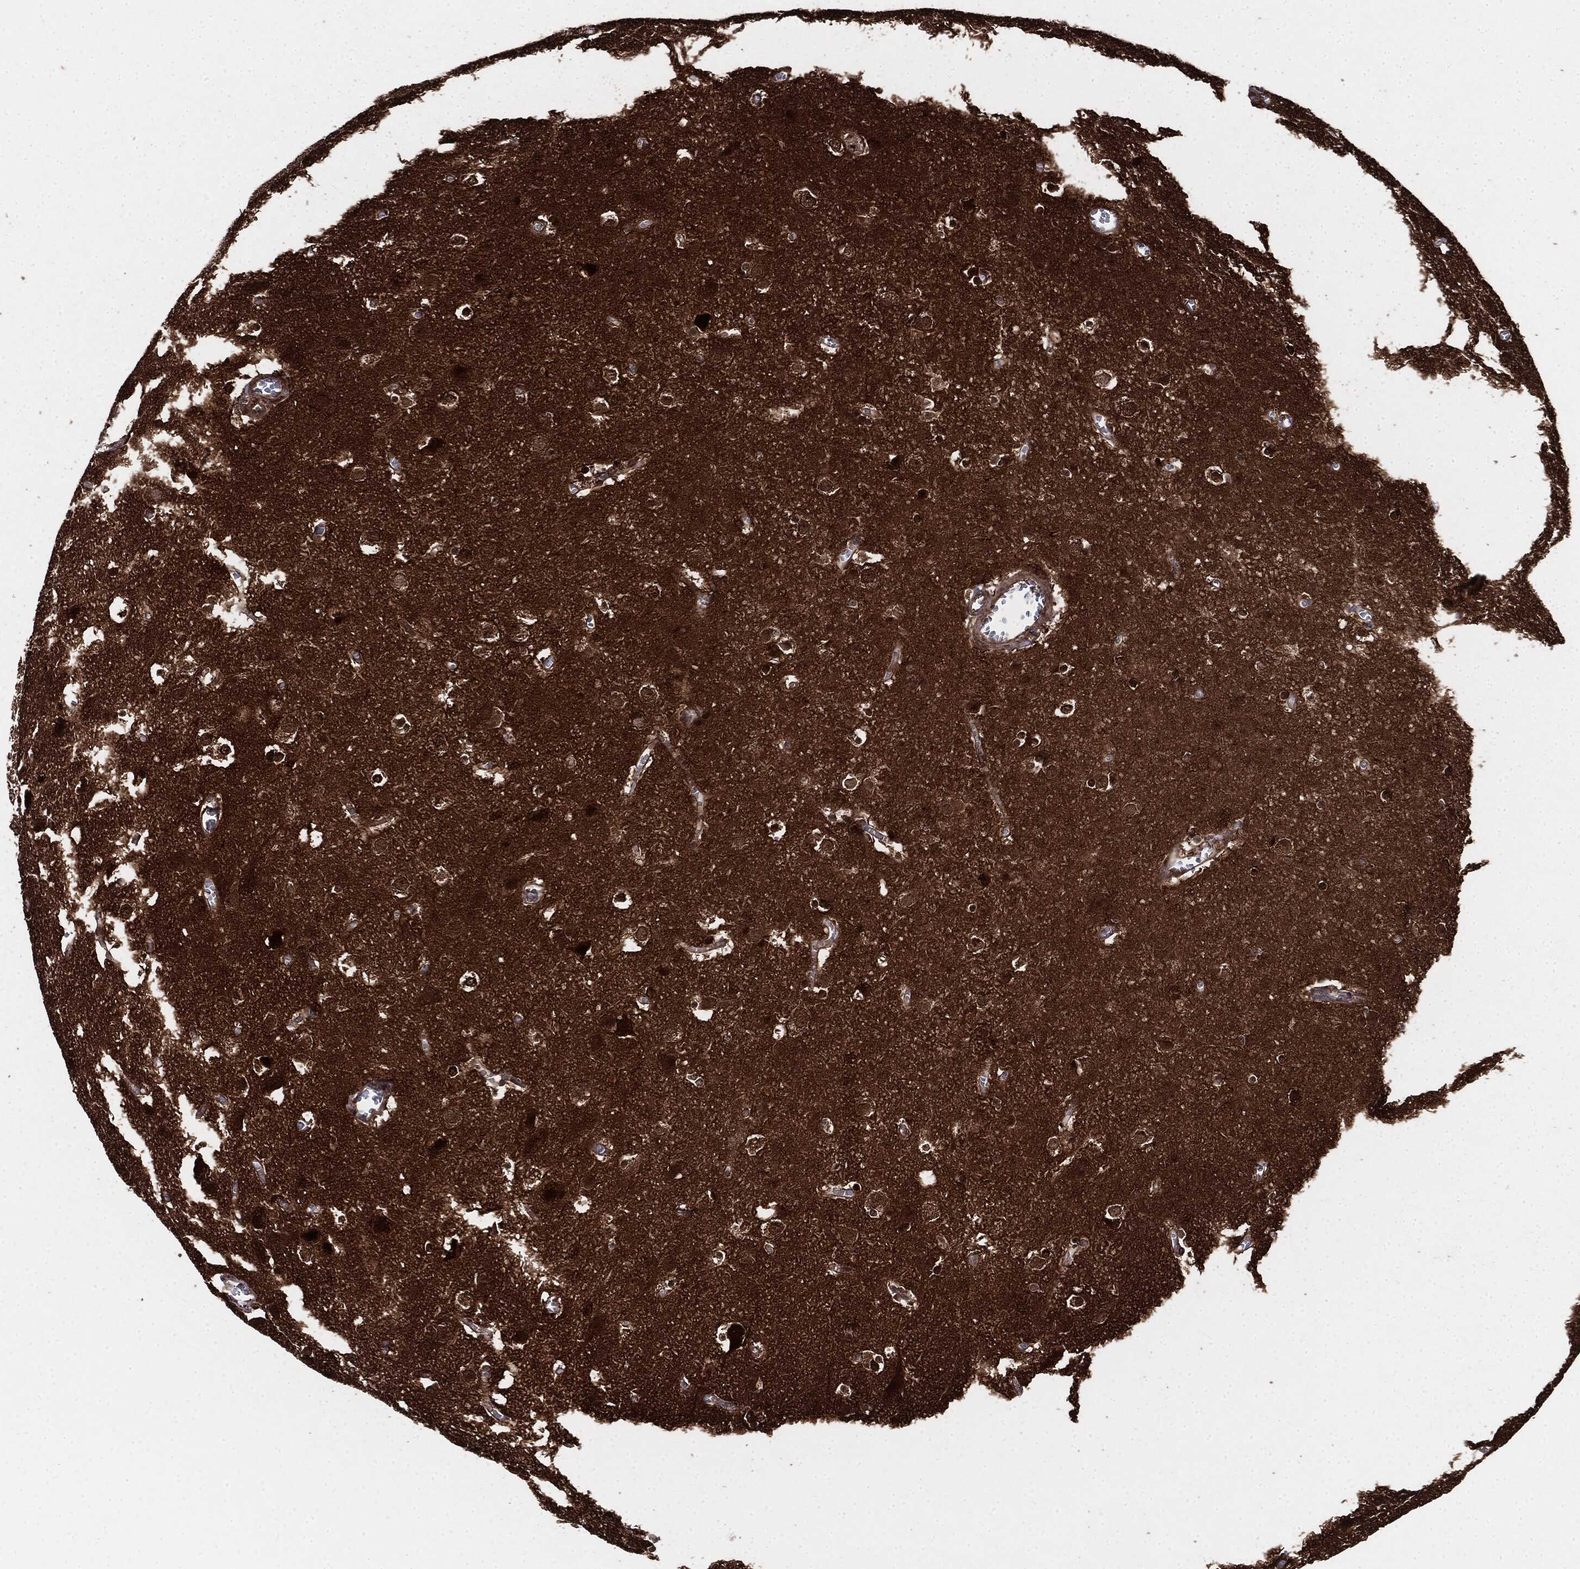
{"staining": {"intensity": "negative", "quantity": "none", "location": "none"}, "tissue": "cerebral cortex", "cell_type": "Endothelial cells", "image_type": "normal", "snomed": [{"axis": "morphology", "description": "Normal tissue, NOS"}, {"axis": "topography", "description": "Cerebral cortex"}], "caption": "Benign cerebral cortex was stained to show a protein in brown. There is no significant positivity in endothelial cells.", "gene": "RAP1GDS1", "patient": {"sex": "male", "age": 59}}